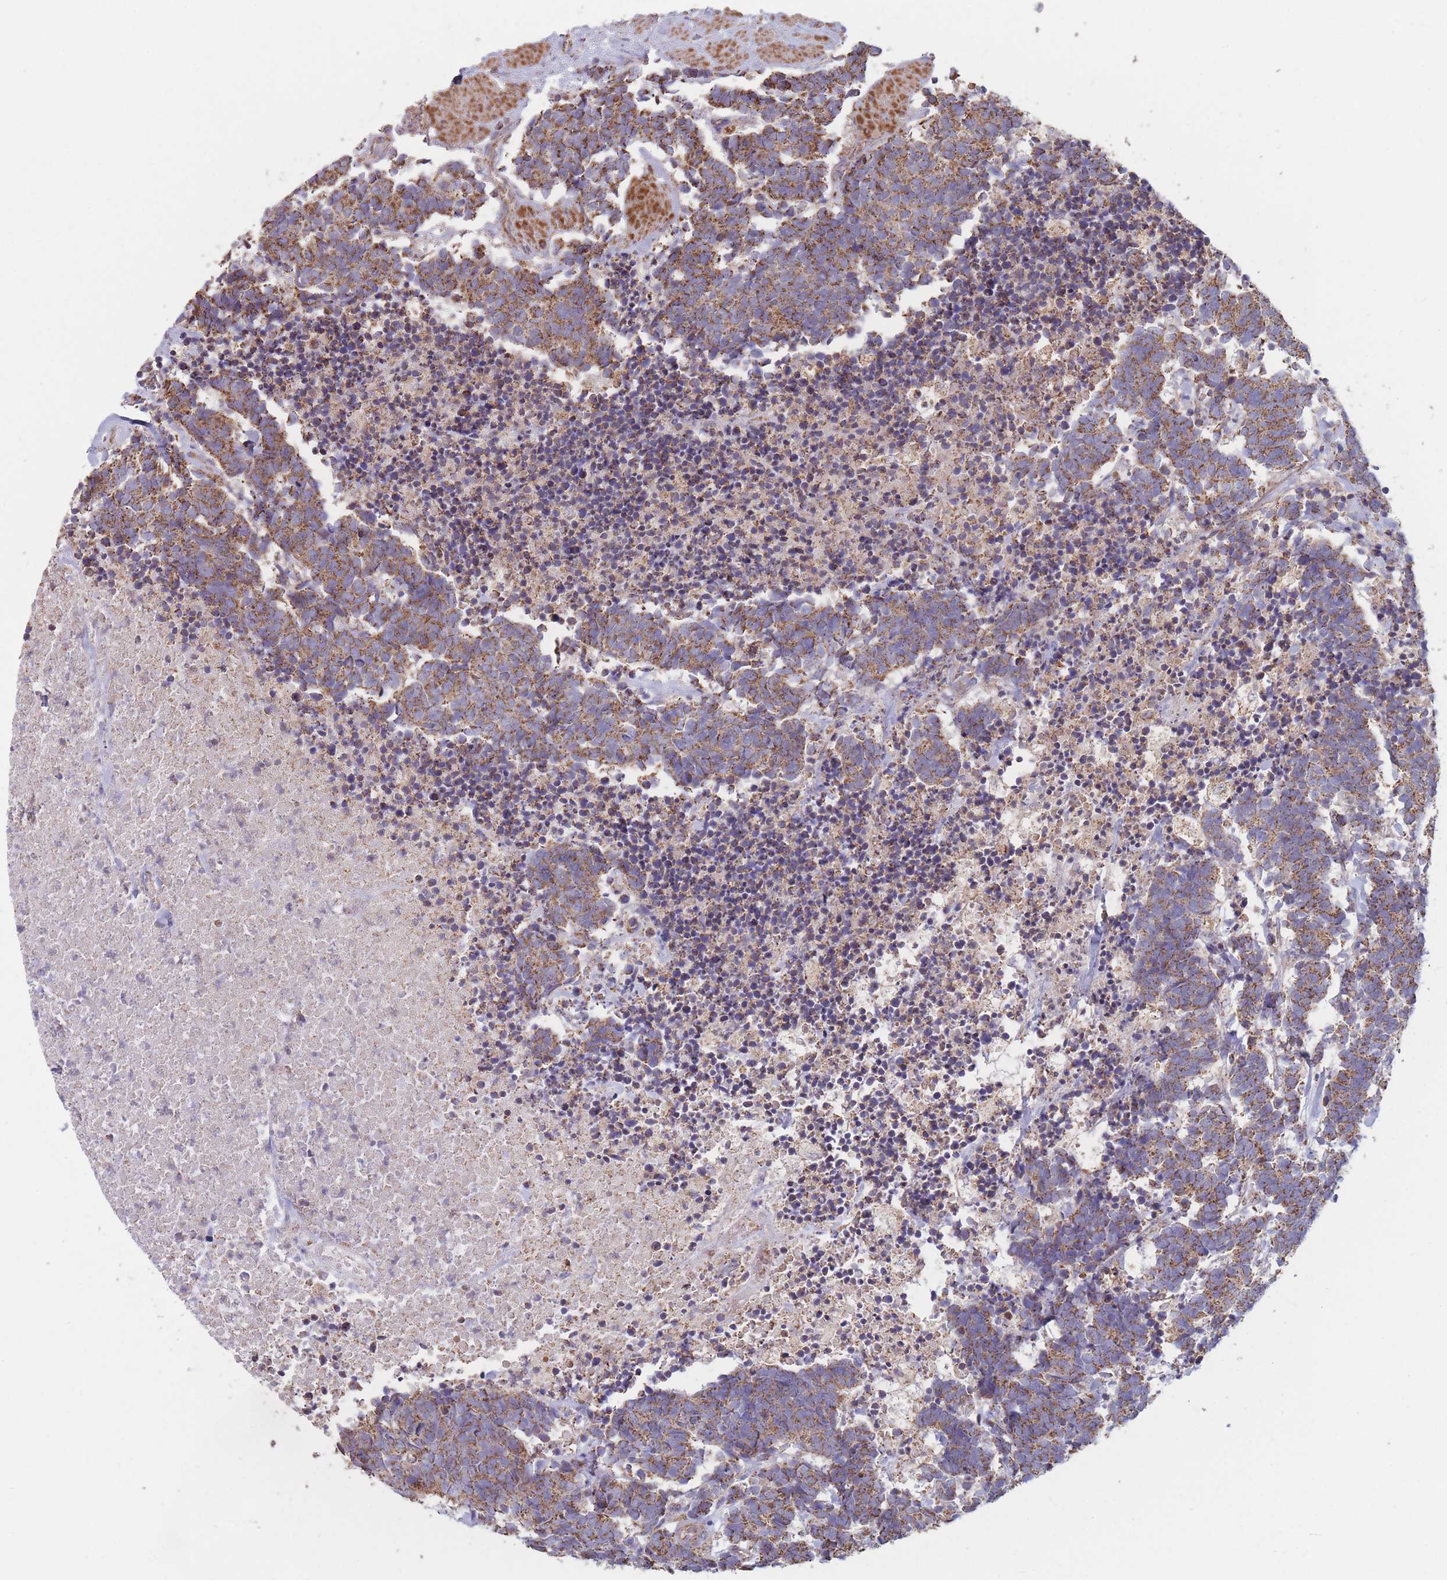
{"staining": {"intensity": "moderate", "quantity": ">75%", "location": "cytoplasmic/membranous"}, "tissue": "carcinoid", "cell_type": "Tumor cells", "image_type": "cancer", "snomed": [{"axis": "morphology", "description": "Carcinoma, NOS"}, {"axis": "morphology", "description": "Carcinoid, malignant, NOS"}, {"axis": "topography", "description": "Prostate"}], "caption": "Protein staining by IHC demonstrates moderate cytoplasmic/membranous positivity in about >75% of tumor cells in malignant carcinoid. Immunohistochemistry stains the protein in brown and the nuclei are stained blue.", "gene": "KIF16B", "patient": {"sex": "male", "age": 57}}